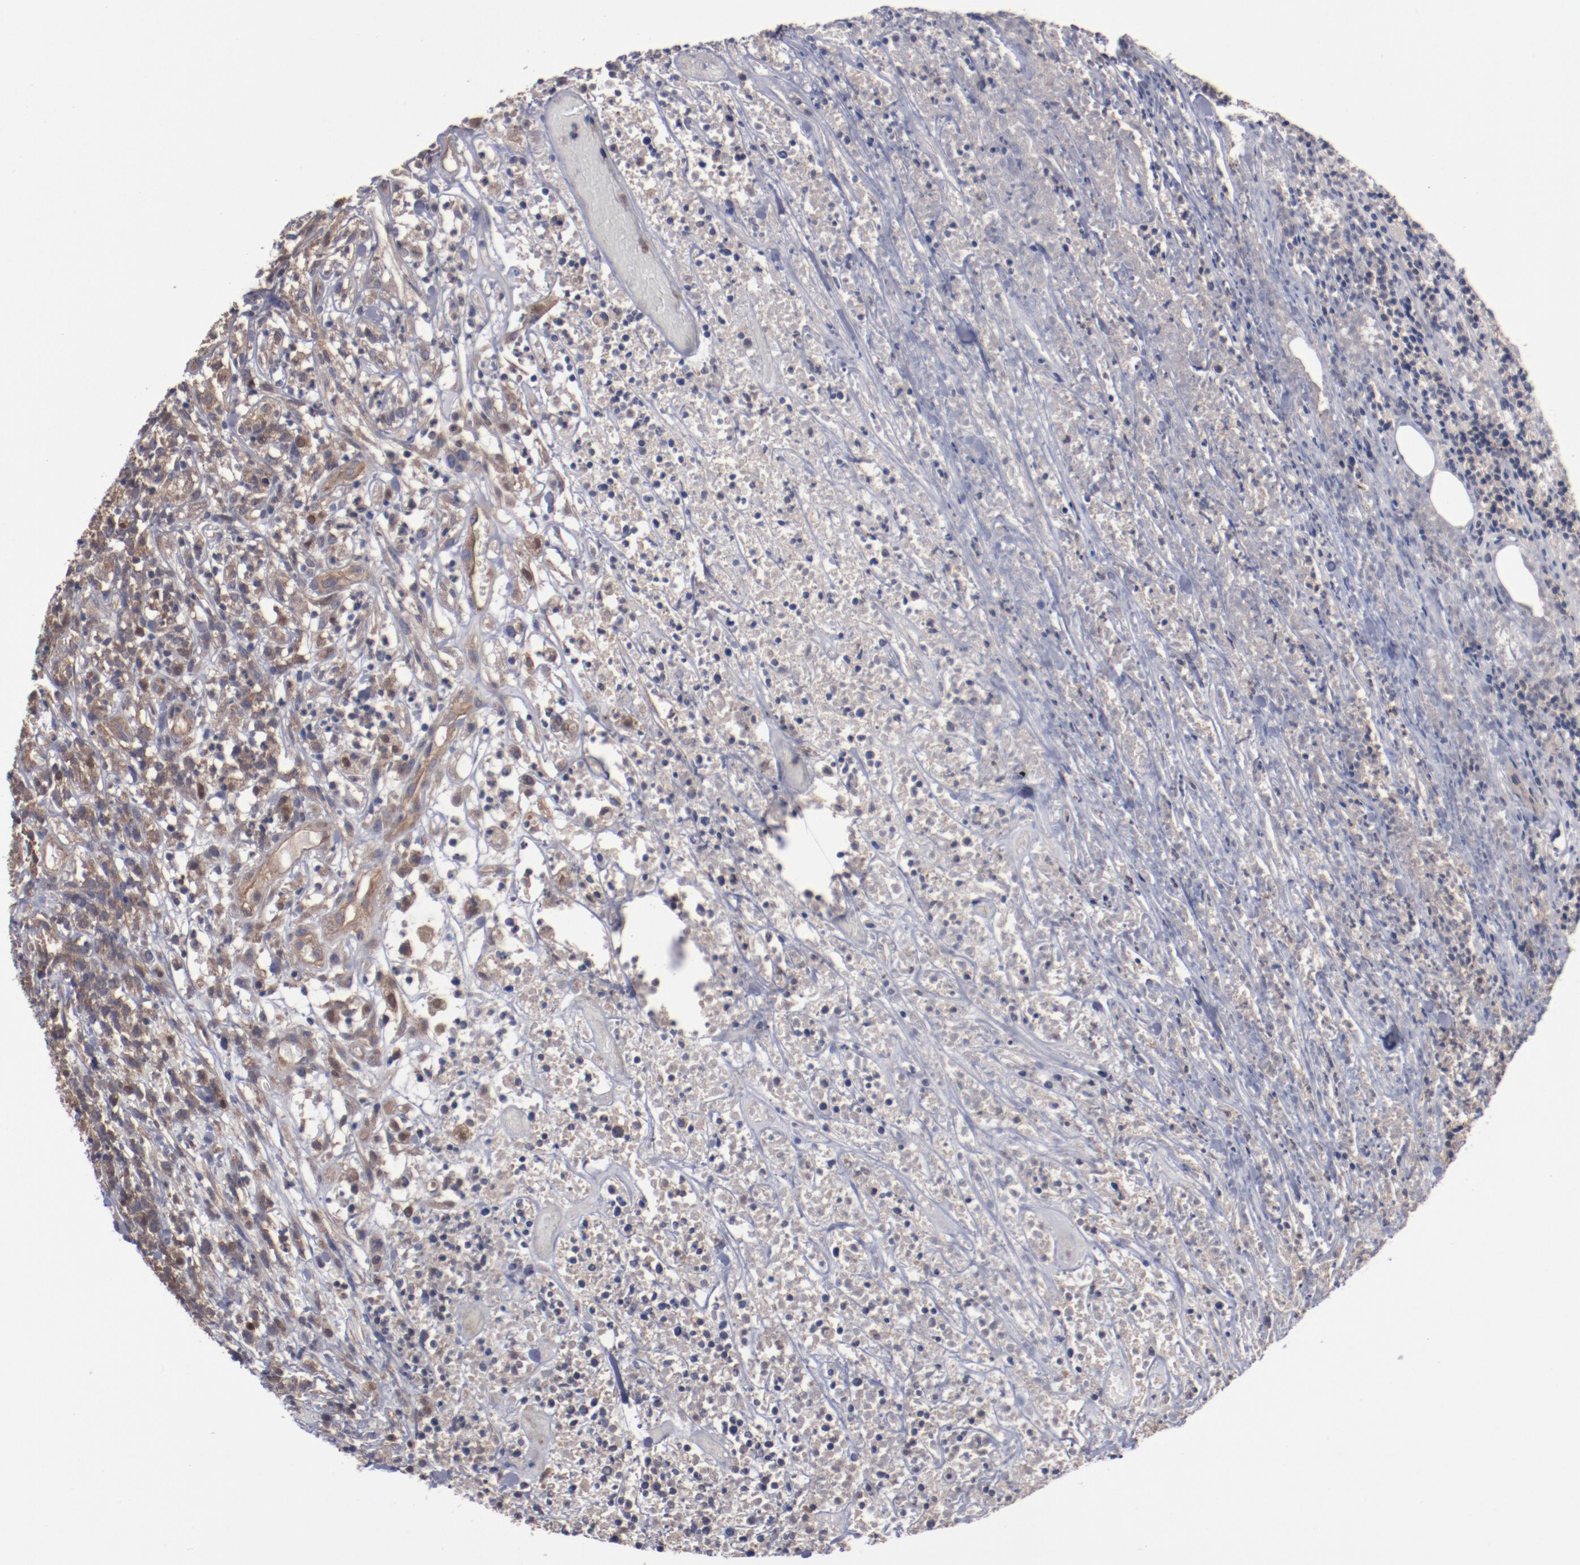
{"staining": {"intensity": "moderate", "quantity": "25%-75%", "location": "cytoplasmic/membranous"}, "tissue": "lymphoma", "cell_type": "Tumor cells", "image_type": "cancer", "snomed": [{"axis": "morphology", "description": "Malignant lymphoma, non-Hodgkin's type, High grade"}, {"axis": "topography", "description": "Lymph node"}], "caption": "Immunohistochemistry histopathology image of lymphoma stained for a protein (brown), which displays medium levels of moderate cytoplasmic/membranous staining in about 25%-75% of tumor cells.", "gene": "DNAAF2", "patient": {"sex": "female", "age": 73}}